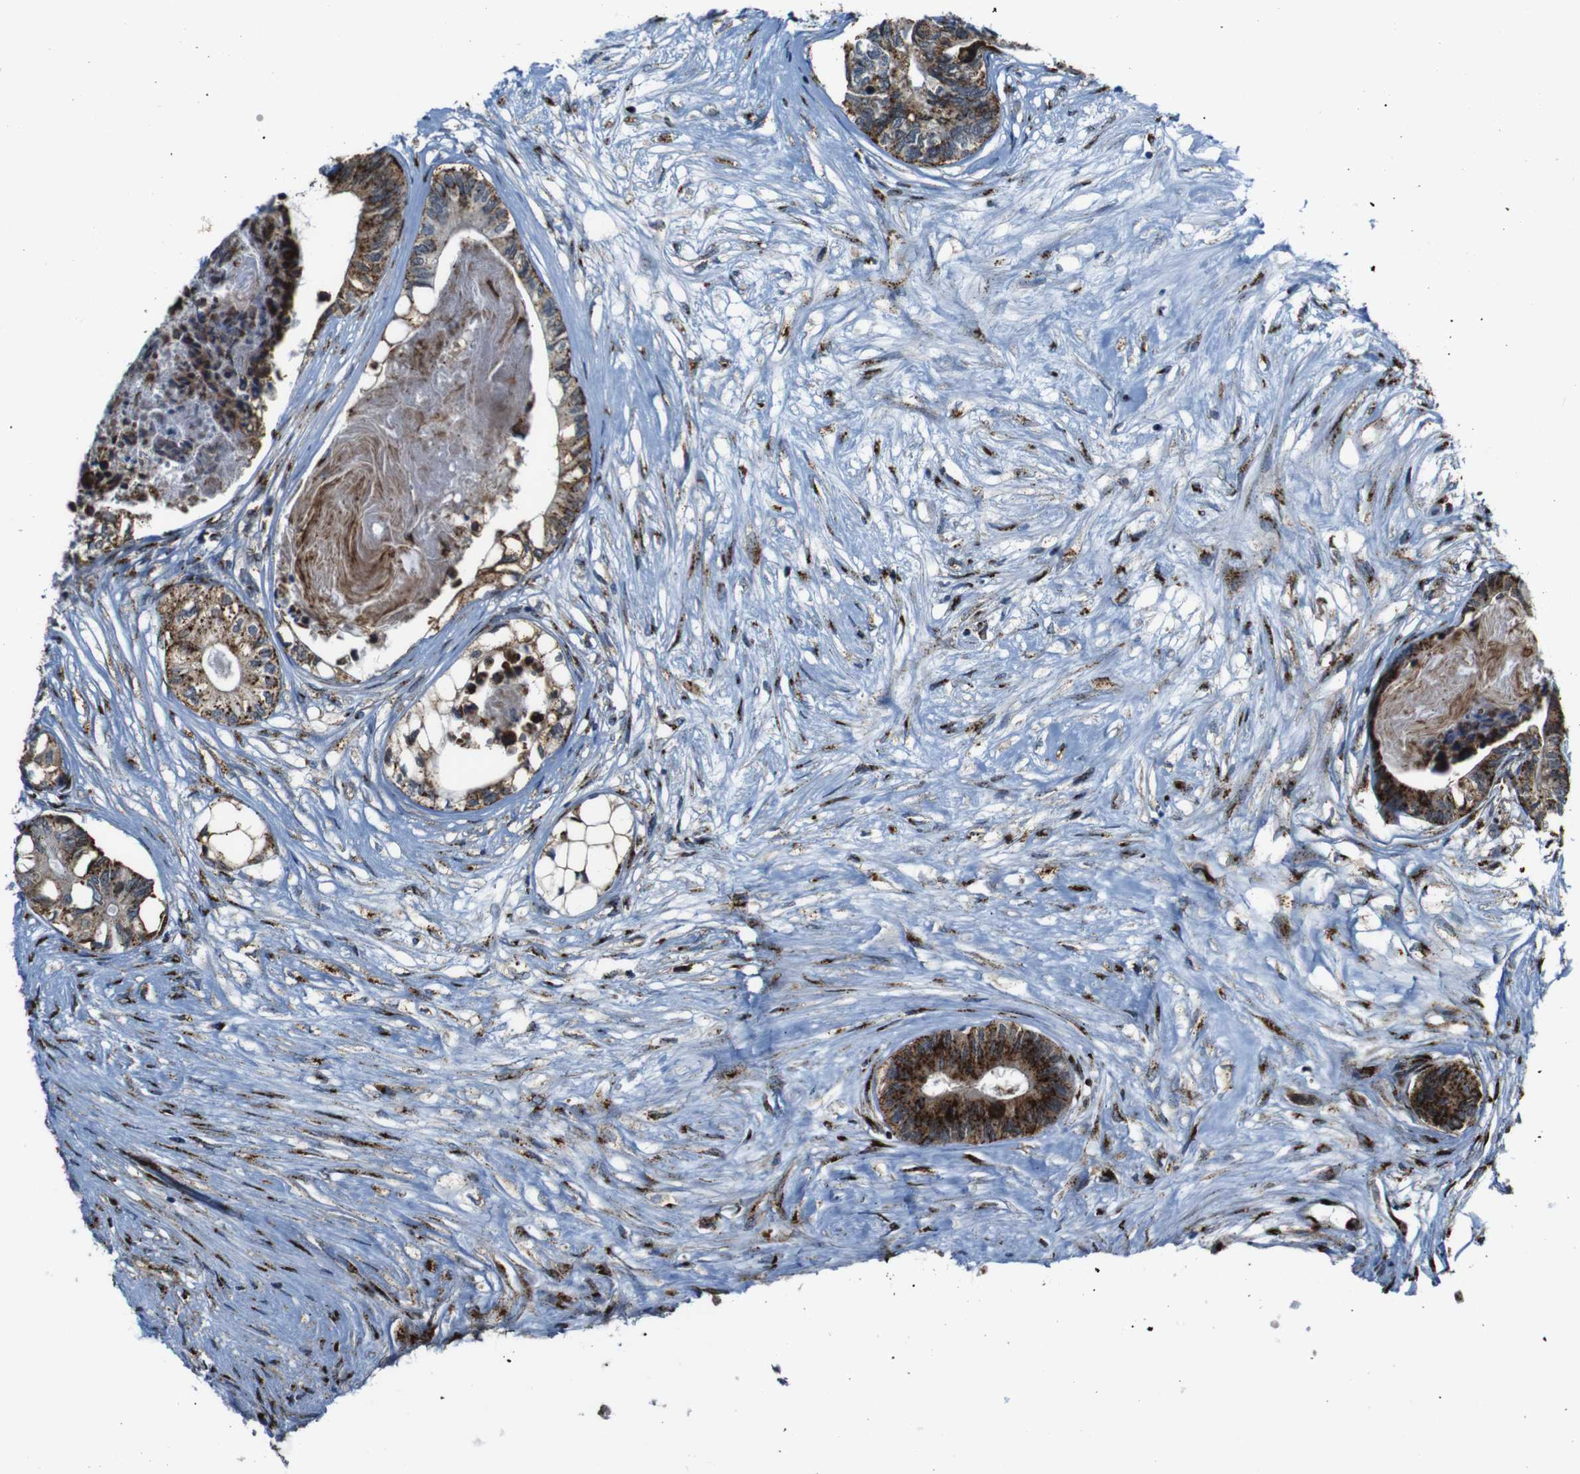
{"staining": {"intensity": "strong", "quantity": ">75%", "location": "cytoplasmic/membranous"}, "tissue": "colorectal cancer", "cell_type": "Tumor cells", "image_type": "cancer", "snomed": [{"axis": "morphology", "description": "Adenocarcinoma, NOS"}, {"axis": "topography", "description": "Rectum"}], "caption": "Colorectal adenocarcinoma tissue reveals strong cytoplasmic/membranous expression in about >75% of tumor cells, visualized by immunohistochemistry.", "gene": "TGOLN2", "patient": {"sex": "male", "age": 63}}